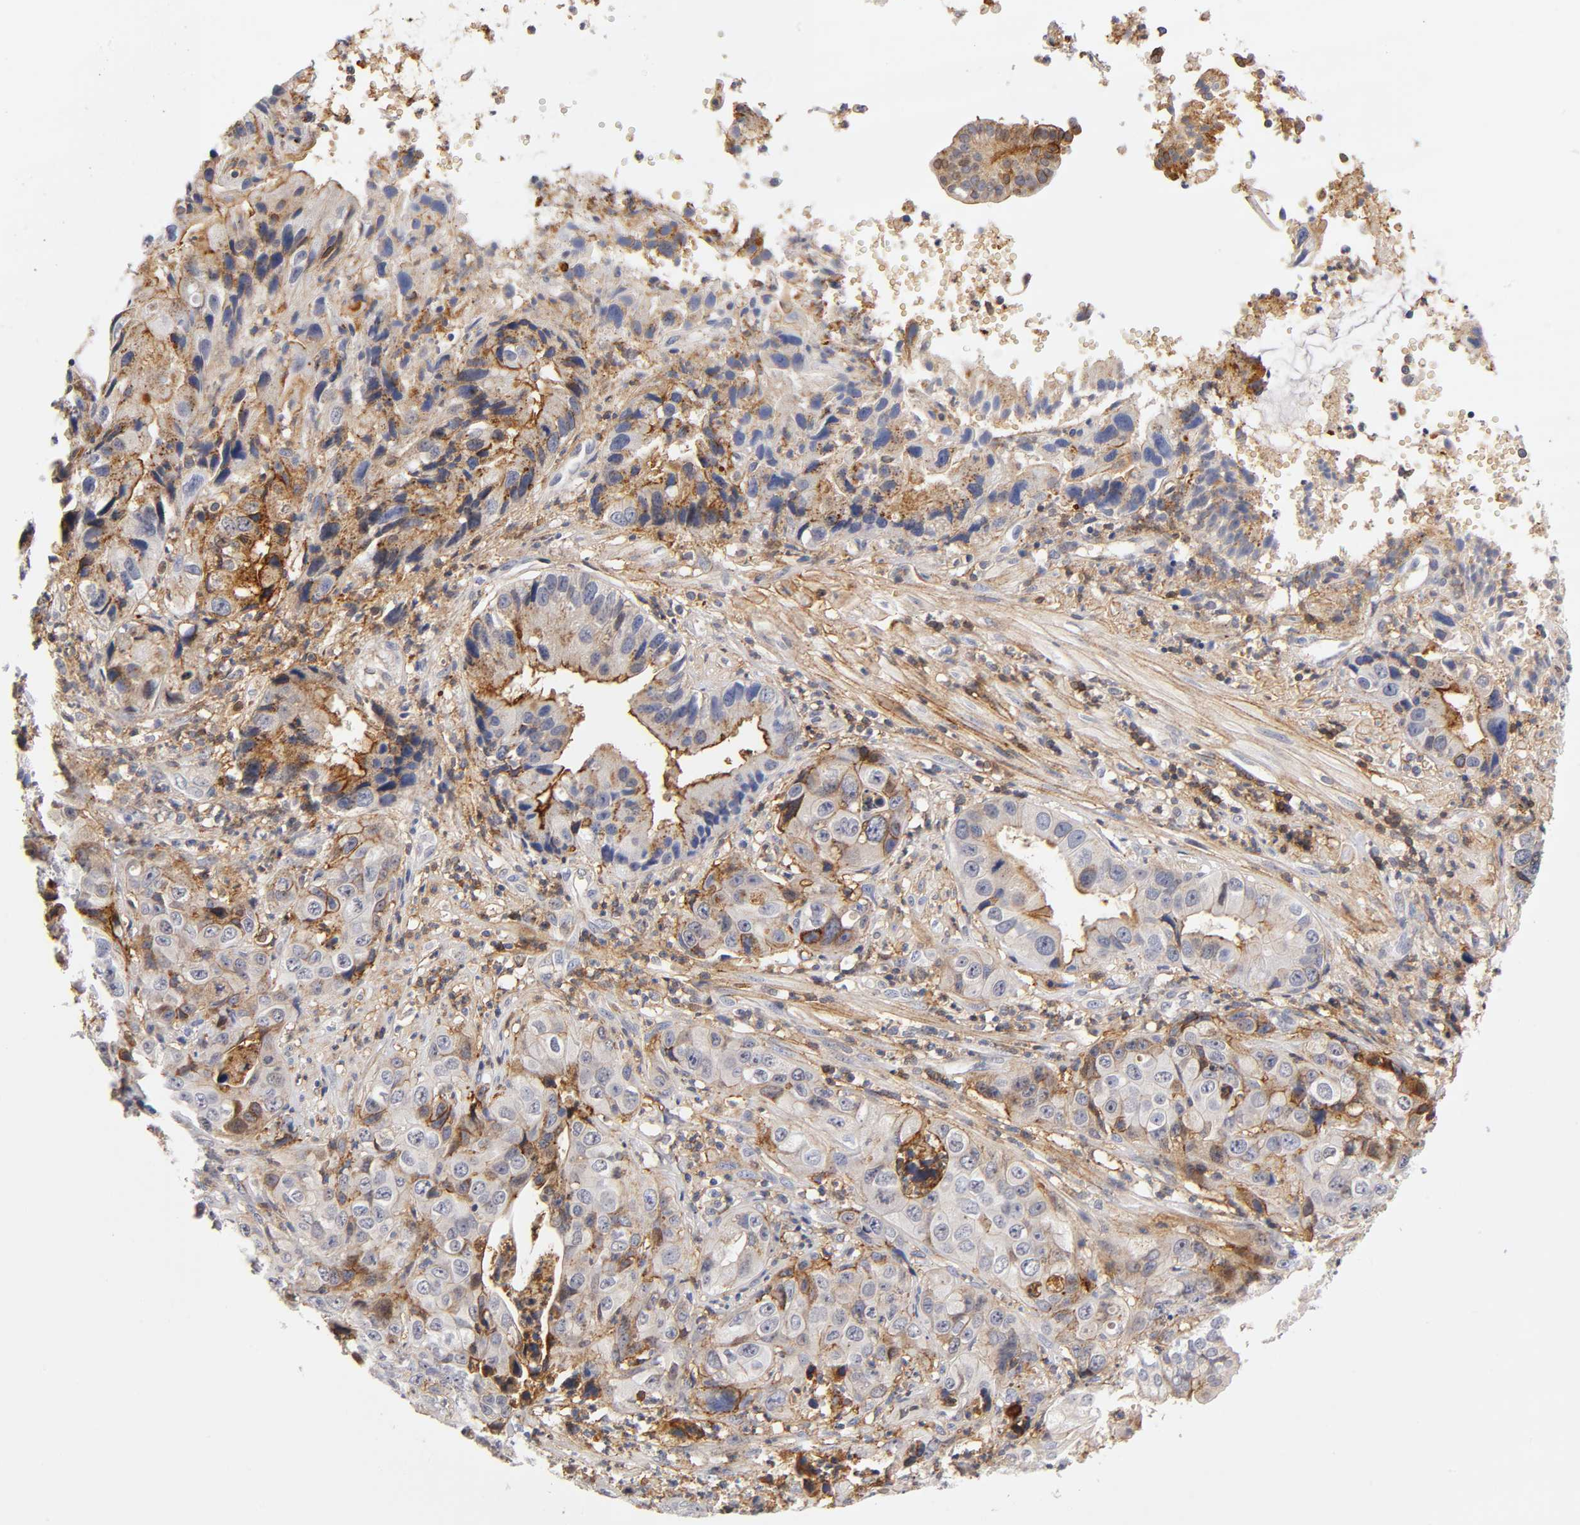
{"staining": {"intensity": "moderate", "quantity": ">75%", "location": "cytoplasmic/membranous"}, "tissue": "liver cancer", "cell_type": "Tumor cells", "image_type": "cancer", "snomed": [{"axis": "morphology", "description": "Cholangiocarcinoma"}, {"axis": "topography", "description": "Liver"}], "caption": "Immunohistochemistry micrograph of neoplastic tissue: human cholangiocarcinoma (liver) stained using immunohistochemistry (IHC) shows medium levels of moderate protein expression localized specifically in the cytoplasmic/membranous of tumor cells, appearing as a cytoplasmic/membranous brown color.", "gene": "ANXA7", "patient": {"sex": "female", "age": 61}}